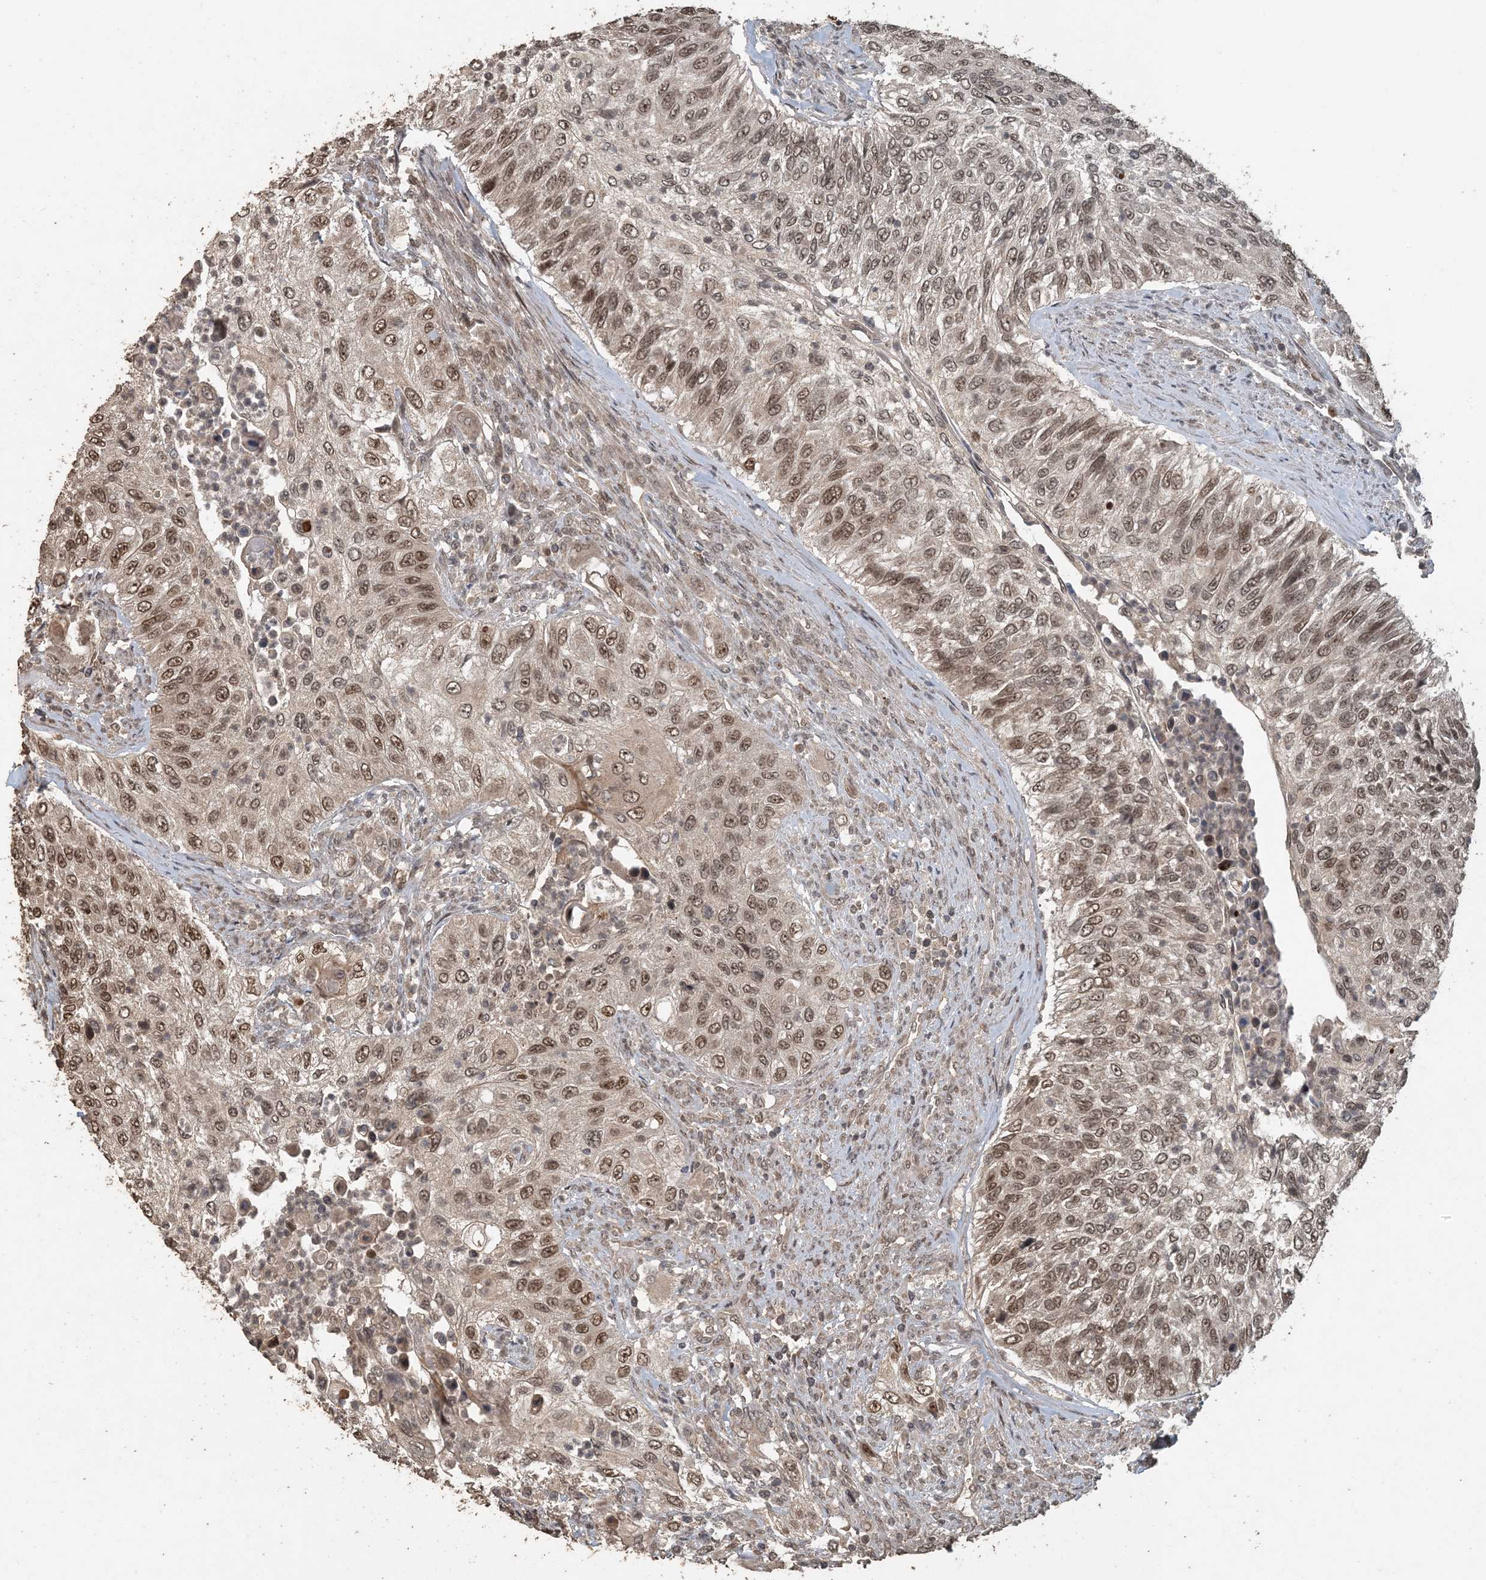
{"staining": {"intensity": "moderate", "quantity": ">75%", "location": "nuclear"}, "tissue": "urothelial cancer", "cell_type": "Tumor cells", "image_type": "cancer", "snomed": [{"axis": "morphology", "description": "Urothelial carcinoma, High grade"}, {"axis": "topography", "description": "Urinary bladder"}], "caption": "Immunohistochemistry (IHC) (DAB) staining of high-grade urothelial carcinoma displays moderate nuclear protein expression in approximately >75% of tumor cells. The protein of interest is stained brown, and the nuclei are stained in blue (DAB (3,3'-diaminobenzidine) IHC with brightfield microscopy, high magnification).", "gene": "ATP13A2", "patient": {"sex": "female", "age": 60}}